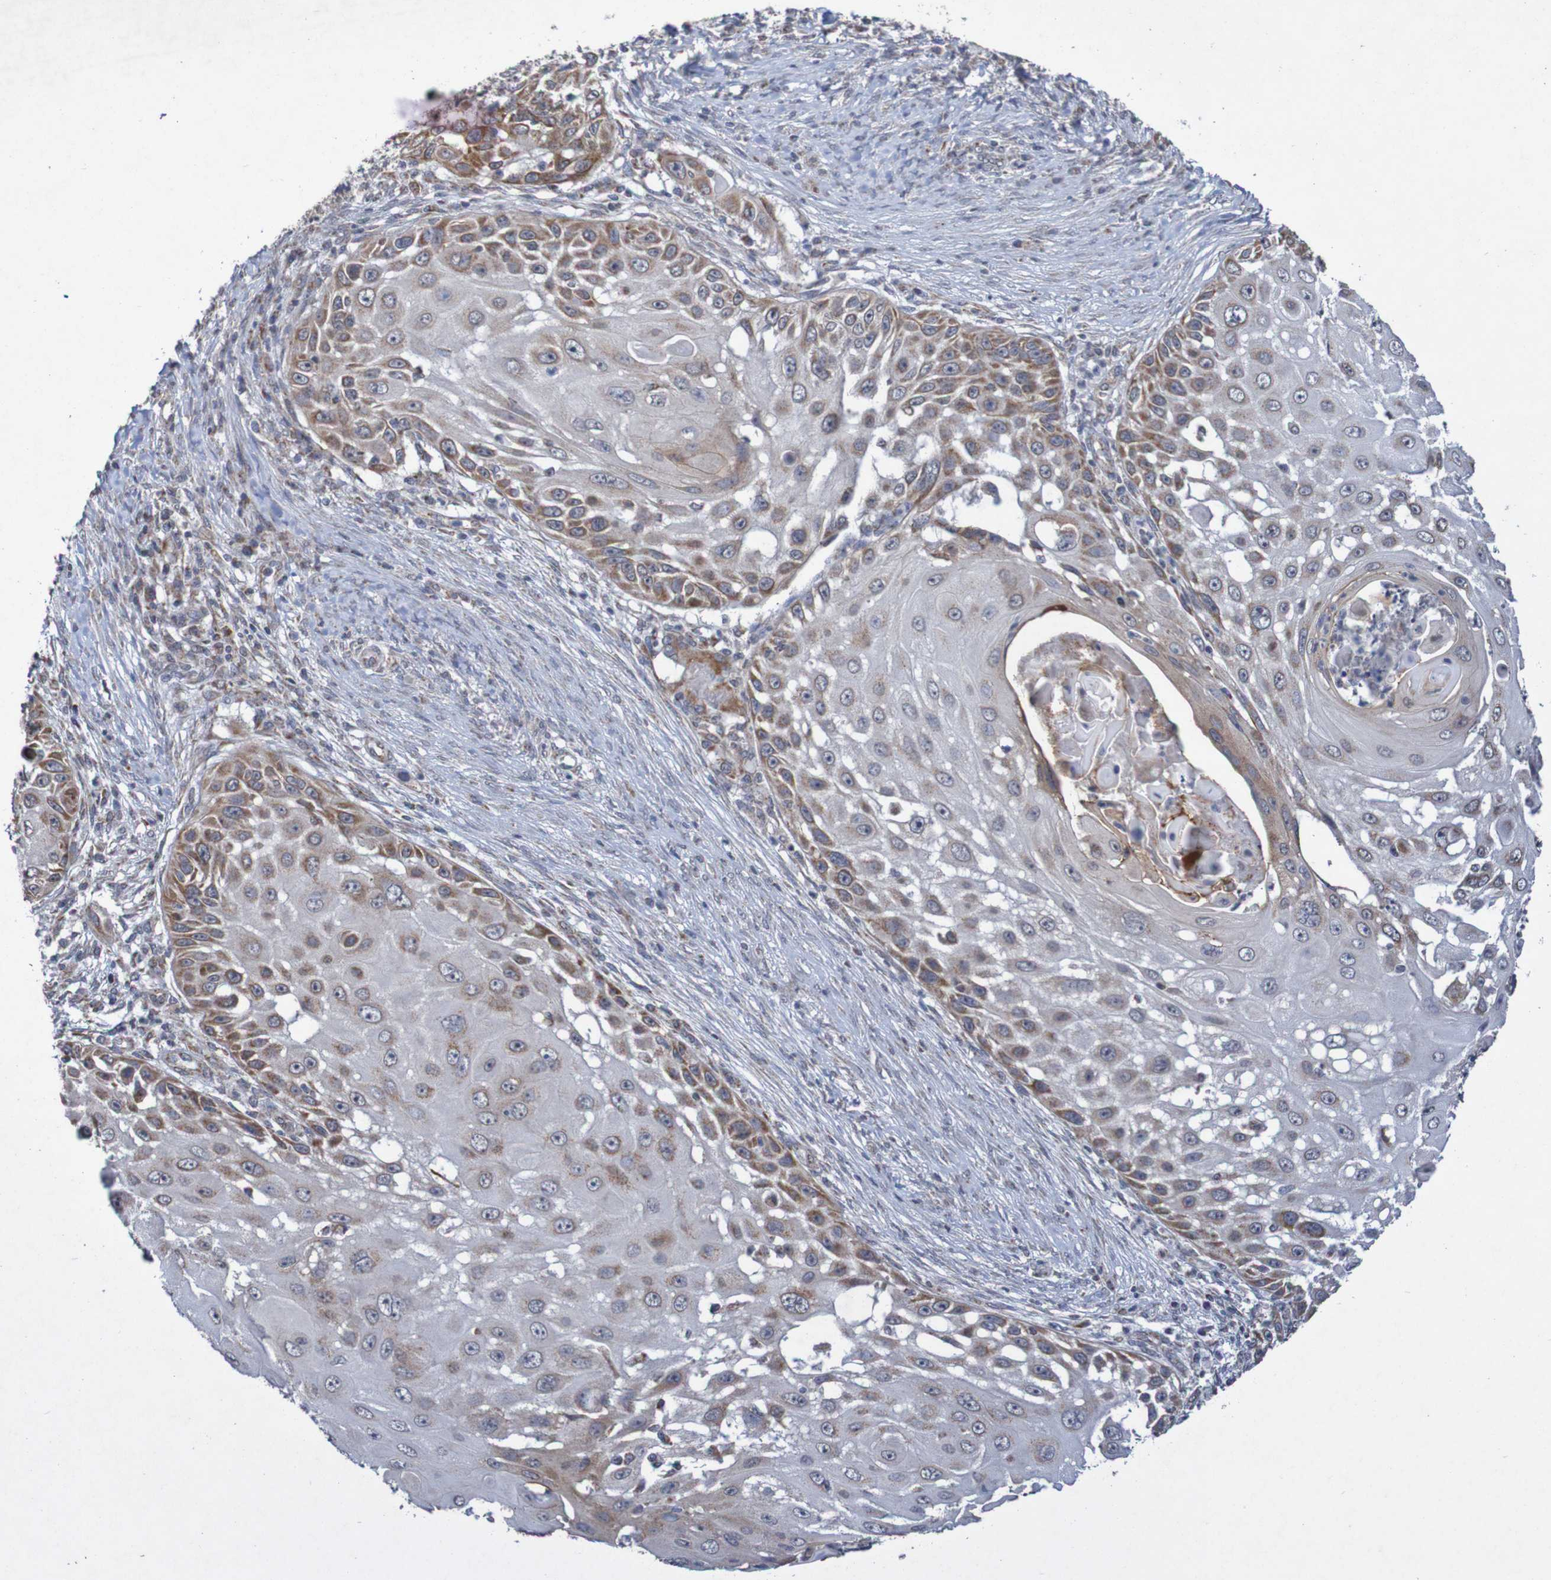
{"staining": {"intensity": "moderate", "quantity": "25%-75%", "location": "cytoplasmic/membranous"}, "tissue": "skin cancer", "cell_type": "Tumor cells", "image_type": "cancer", "snomed": [{"axis": "morphology", "description": "Squamous cell carcinoma, NOS"}, {"axis": "topography", "description": "Skin"}], "caption": "Brown immunohistochemical staining in human squamous cell carcinoma (skin) shows moderate cytoplasmic/membranous positivity in about 25%-75% of tumor cells.", "gene": "DVL1", "patient": {"sex": "female", "age": 44}}